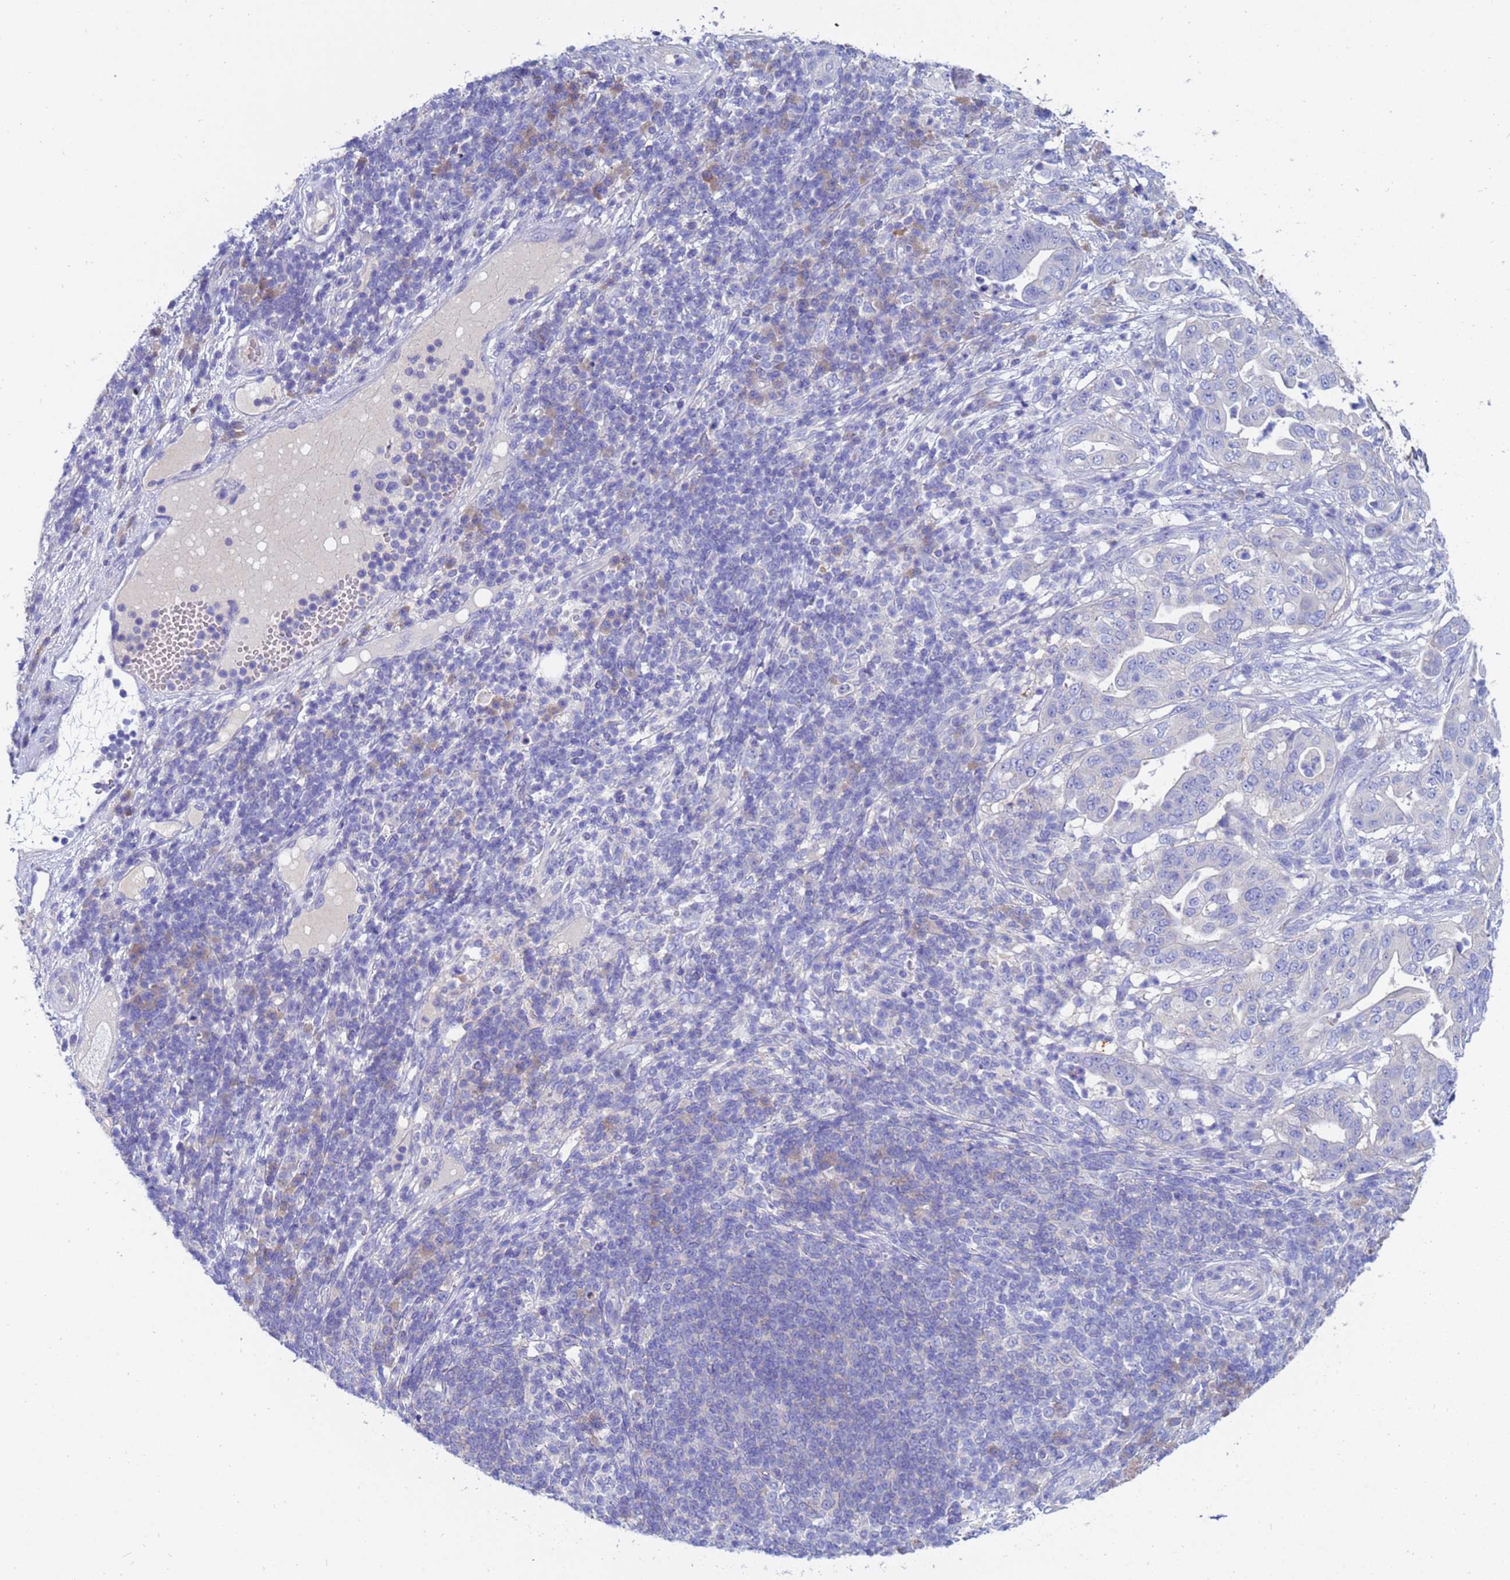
{"staining": {"intensity": "negative", "quantity": "none", "location": "none"}, "tissue": "pancreatic cancer", "cell_type": "Tumor cells", "image_type": "cancer", "snomed": [{"axis": "morphology", "description": "Normal tissue, NOS"}, {"axis": "morphology", "description": "Adenocarcinoma, NOS"}, {"axis": "topography", "description": "Lymph node"}, {"axis": "topography", "description": "Pancreas"}], "caption": "Pancreatic adenocarcinoma was stained to show a protein in brown. There is no significant expression in tumor cells.", "gene": "UBE2O", "patient": {"sex": "female", "age": 67}}